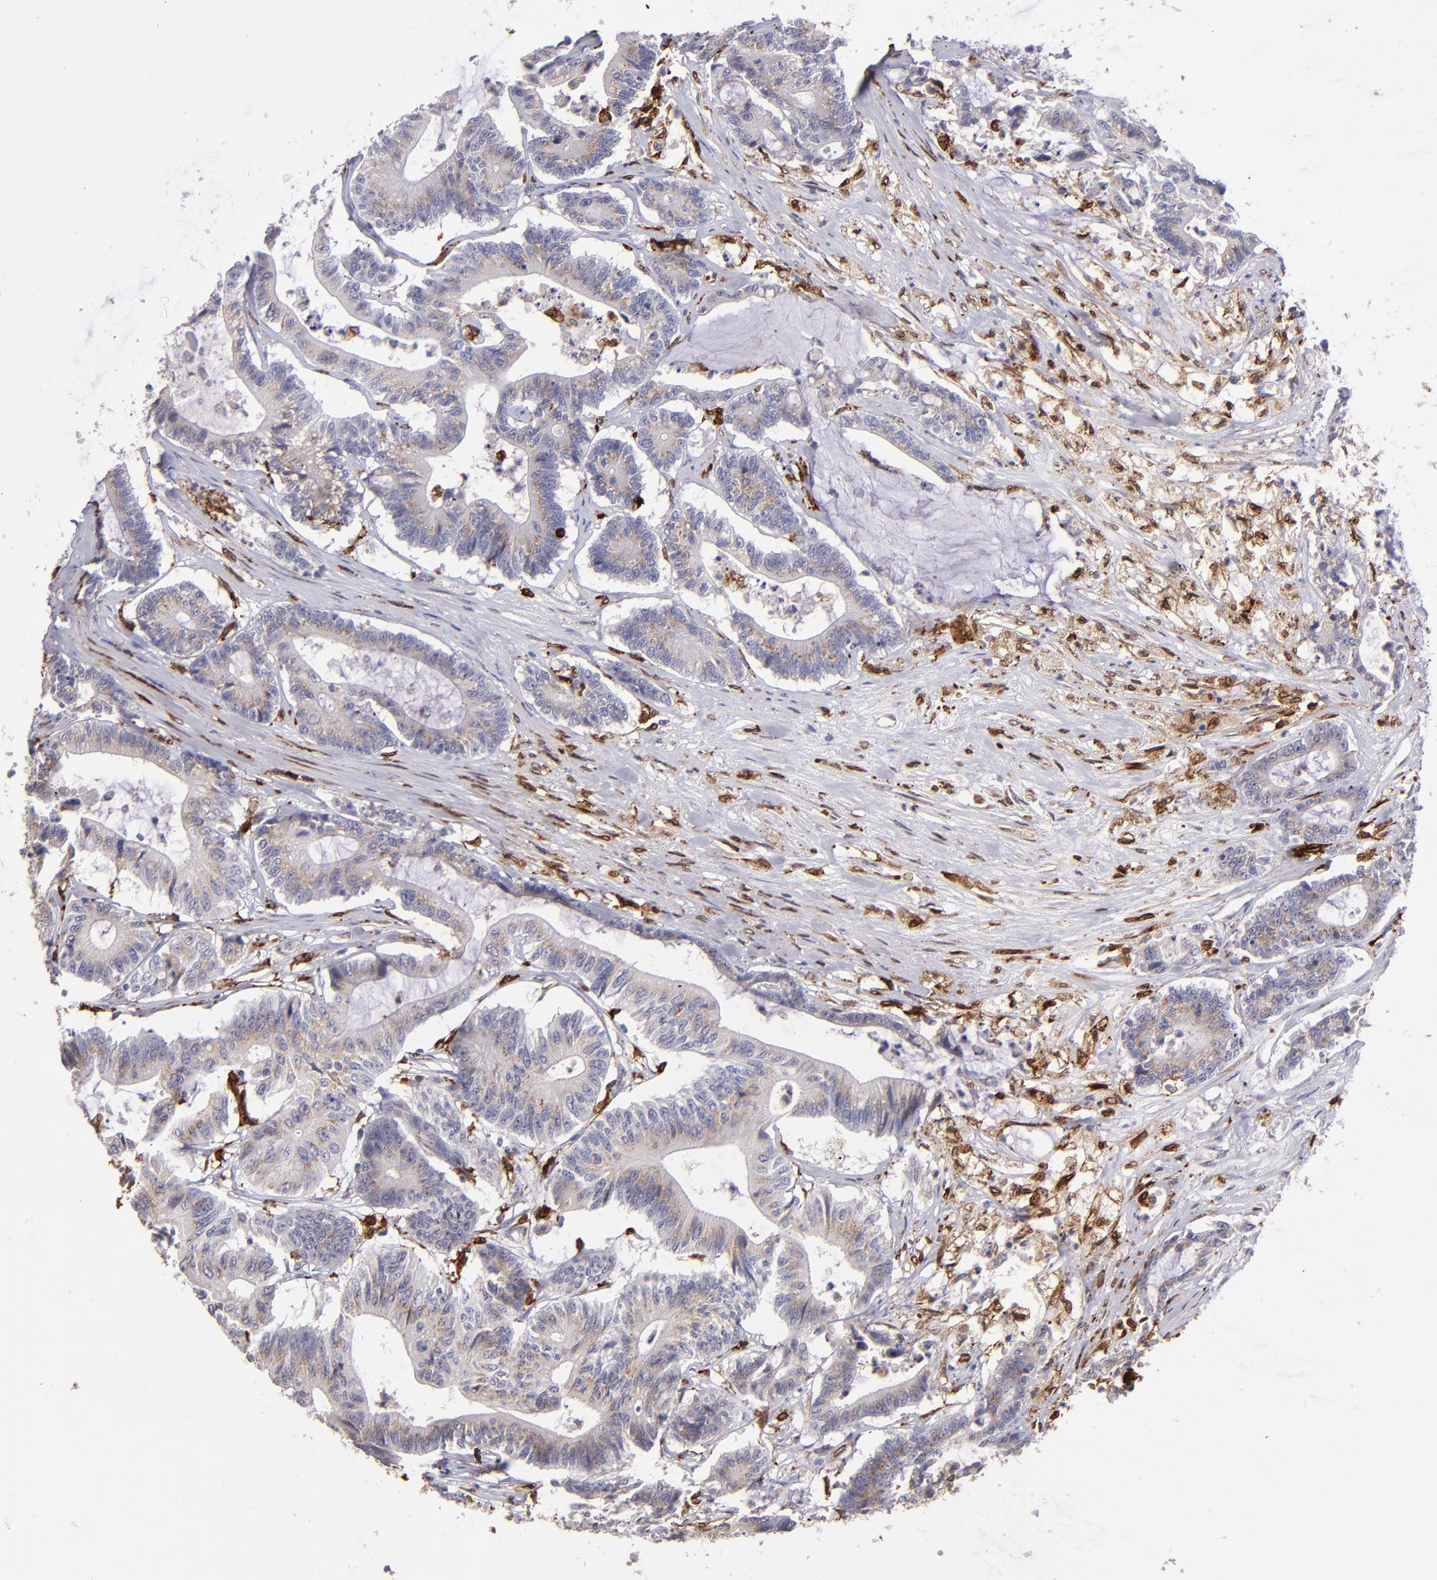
{"staining": {"intensity": "weak", "quantity": ">75%", "location": "cytoplasmic/membranous"}, "tissue": "colorectal cancer", "cell_type": "Tumor cells", "image_type": "cancer", "snomed": [{"axis": "morphology", "description": "Adenocarcinoma, NOS"}, {"axis": "topography", "description": "Colon"}], "caption": "Adenocarcinoma (colorectal) tissue exhibits weak cytoplasmic/membranous expression in about >75% of tumor cells", "gene": "PTGS1", "patient": {"sex": "female", "age": 84}}